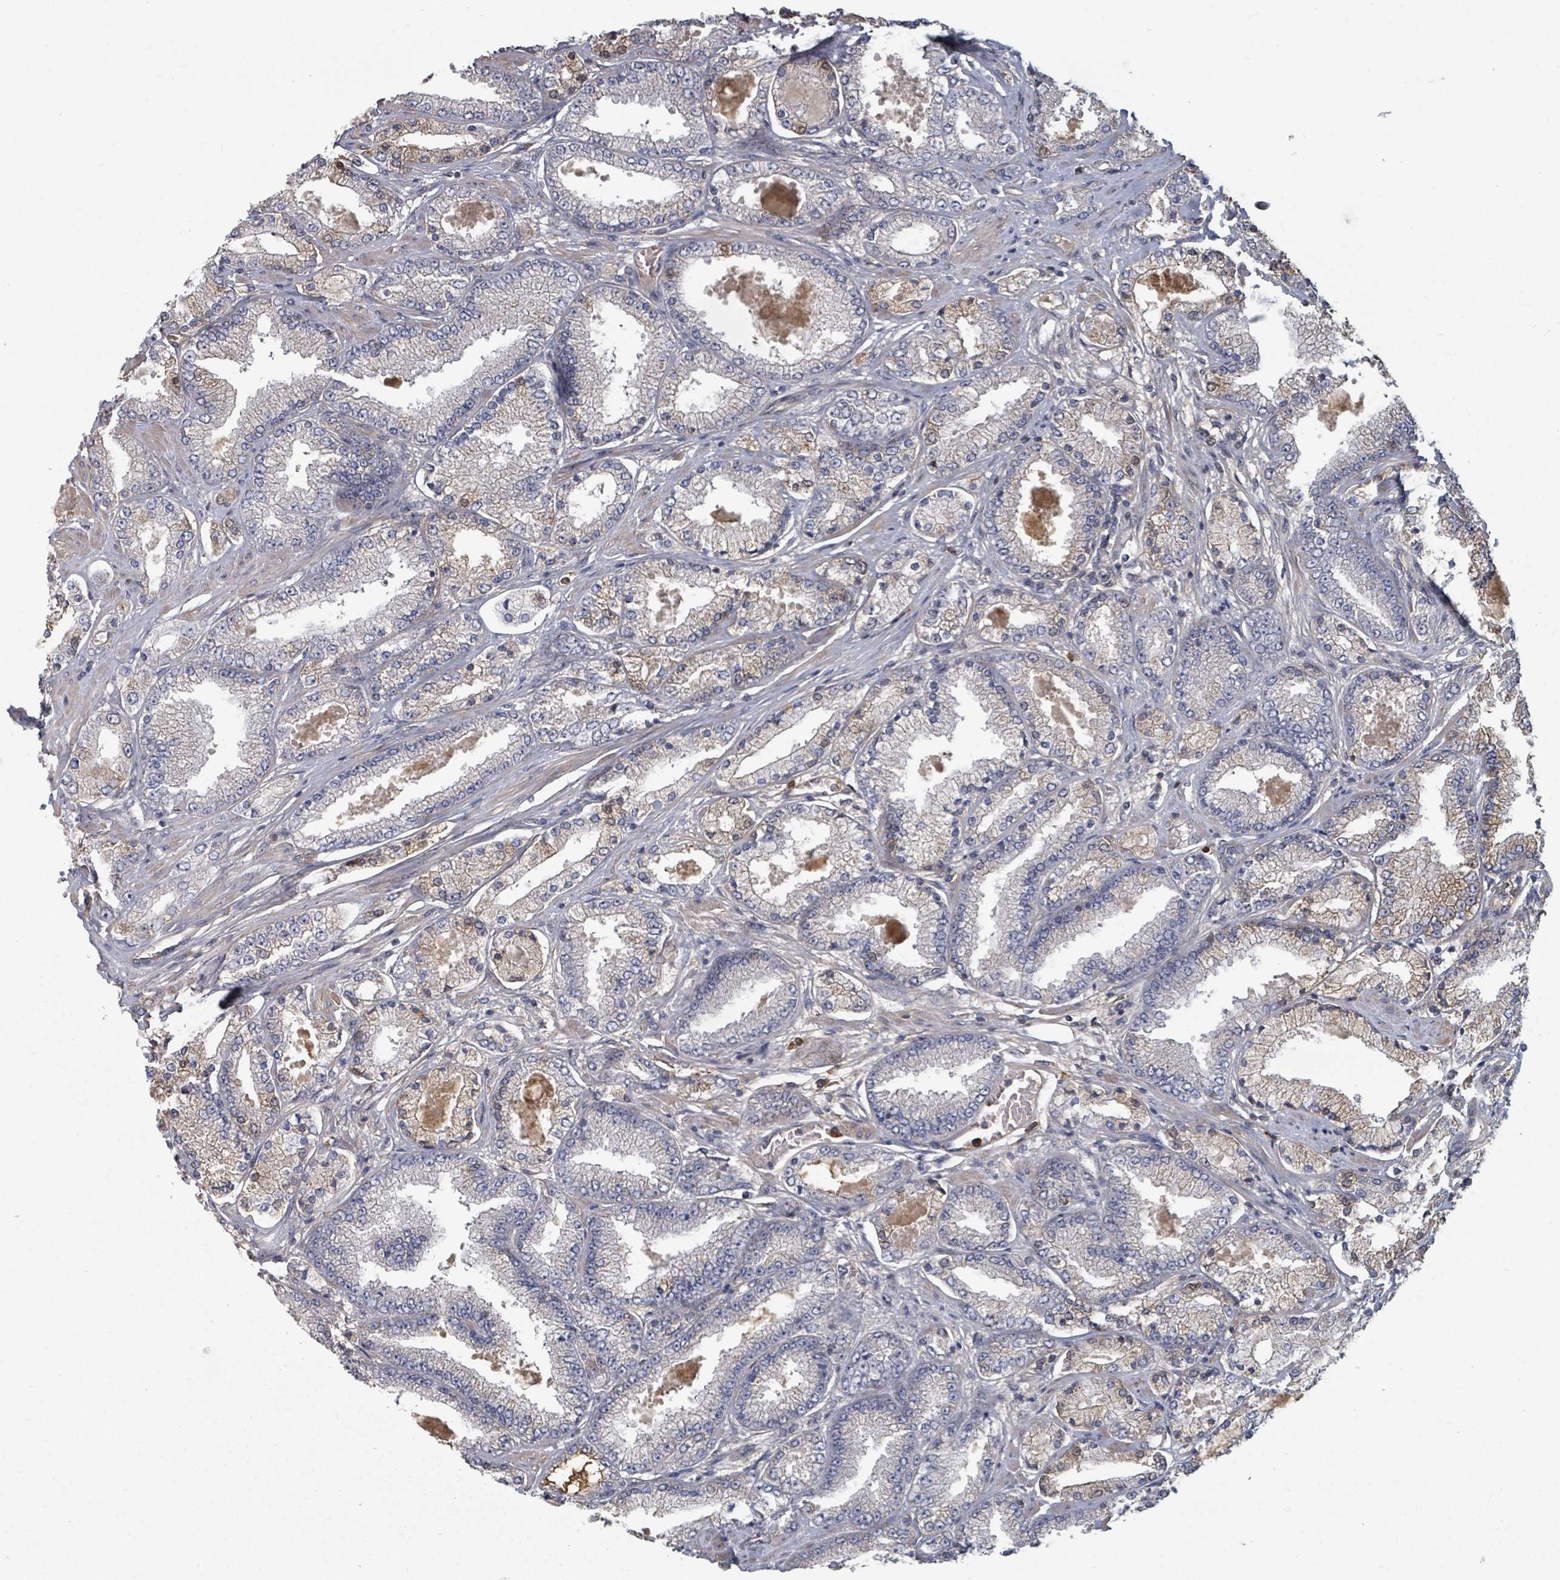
{"staining": {"intensity": "moderate", "quantity": "<25%", "location": "cytoplasmic/membranous,nuclear"}, "tissue": "prostate cancer", "cell_type": "Tumor cells", "image_type": "cancer", "snomed": [{"axis": "morphology", "description": "Adenocarcinoma, High grade"}, {"axis": "topography", "description": "Prostate"}], "caption": "Prostate cancer (adenocarcinoma (high-grade)) was stained to show a protein in brown. There is low levels of moderate cytoplasmic/membranous and nuclear positivity in about <25% of tumor cells.", "gene": "GABBR1", "patient": {"sex": "male", "age": 69}}